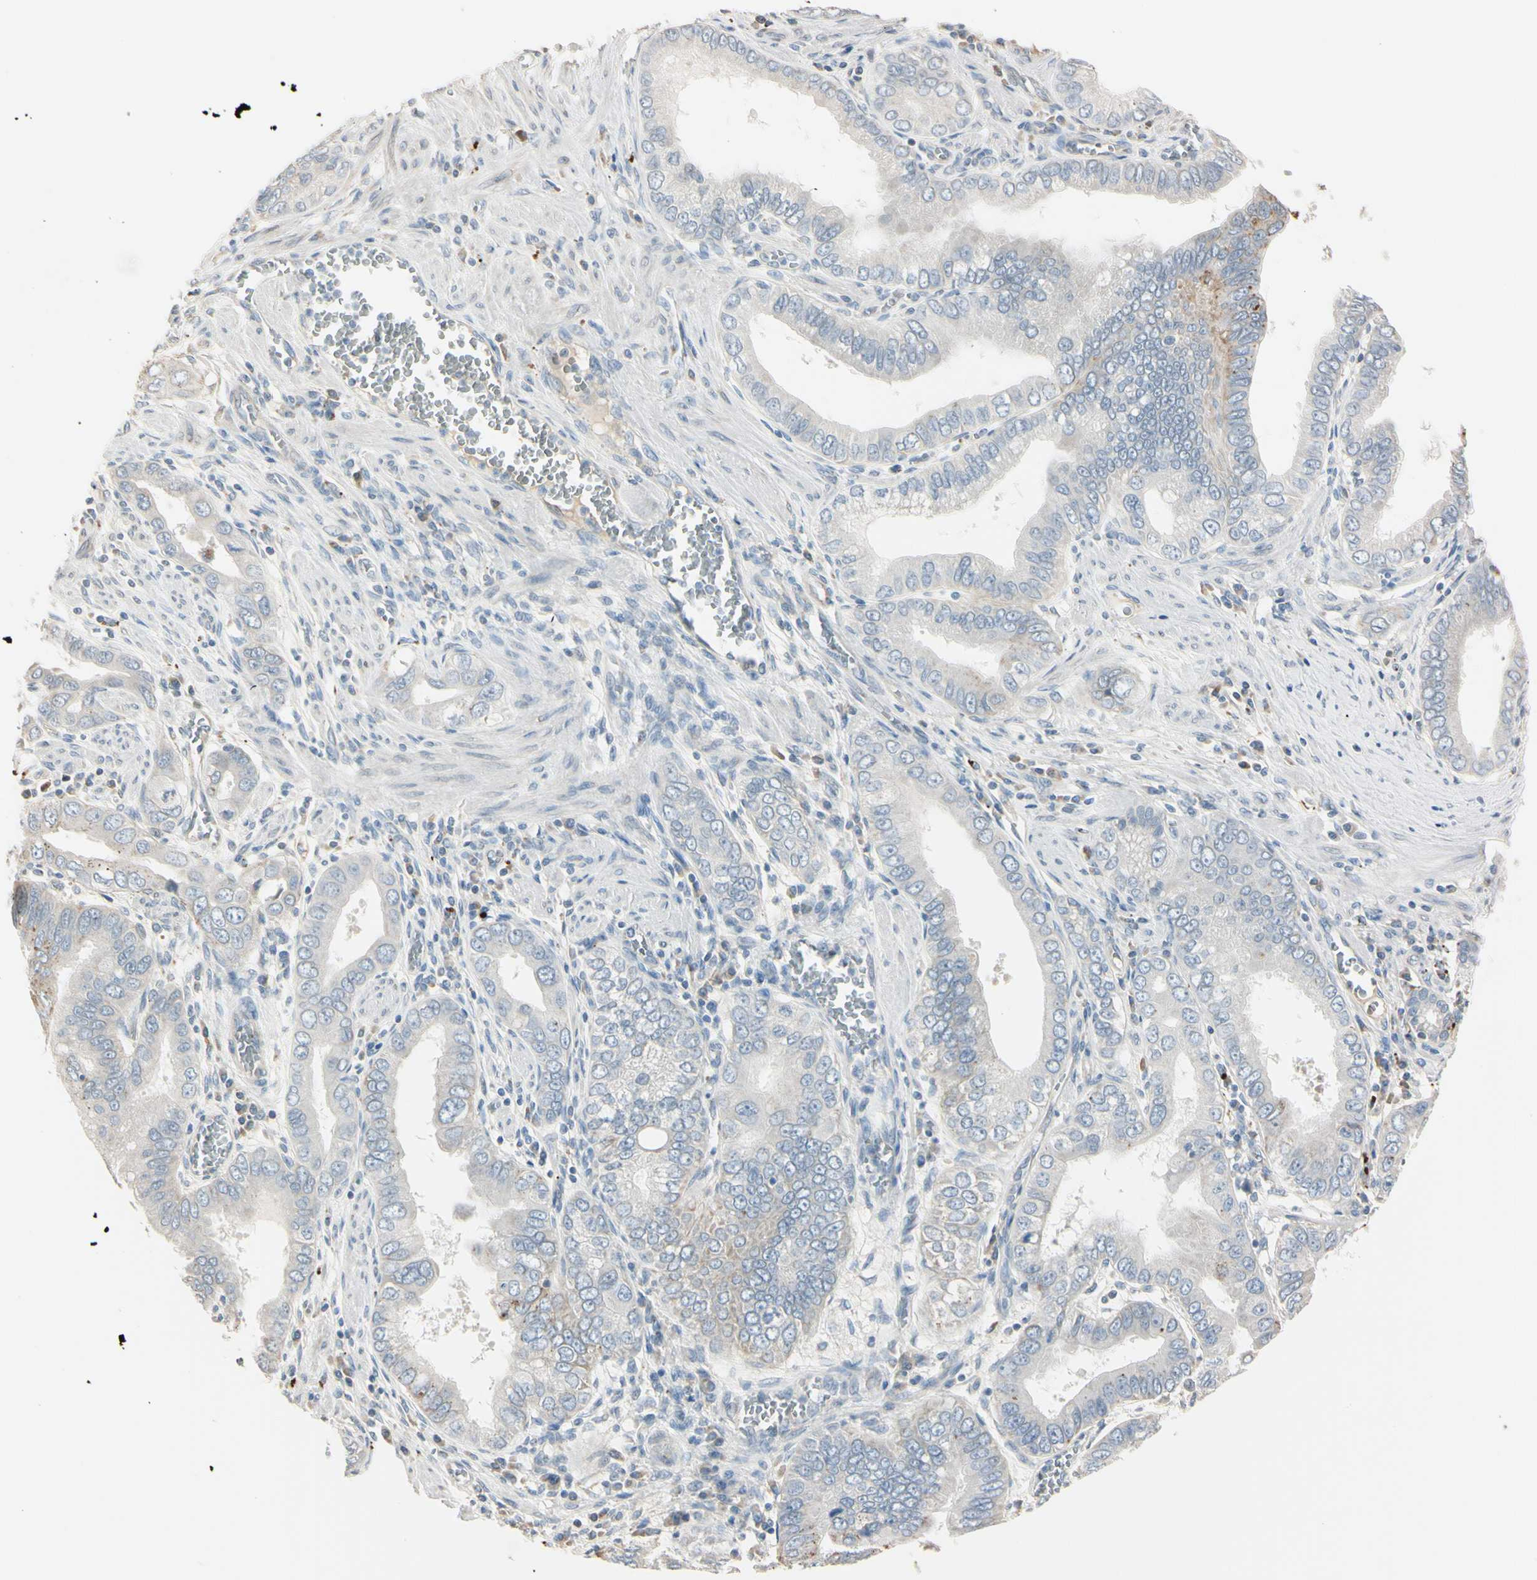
{"staining": {"intensity": "negative", "quantity": "none", "location": "none"}, "tissue": "pancreatic cancer", "cell_type": "Tumor cells", "image_type": "cancer", "snomed": [{"axis": "morphology", "description": "Normal tissue, NOS"}, {"axis": "topography", "description": "Lymph node"}], "caption": "Immunohistochemistry micrograph of human pancreatic cancer stained for a protein (brown), which demonstrates no staining in tumor cells.", "gene": "ANGPTL1", "patient": {"sex": "male", "age": 50}}